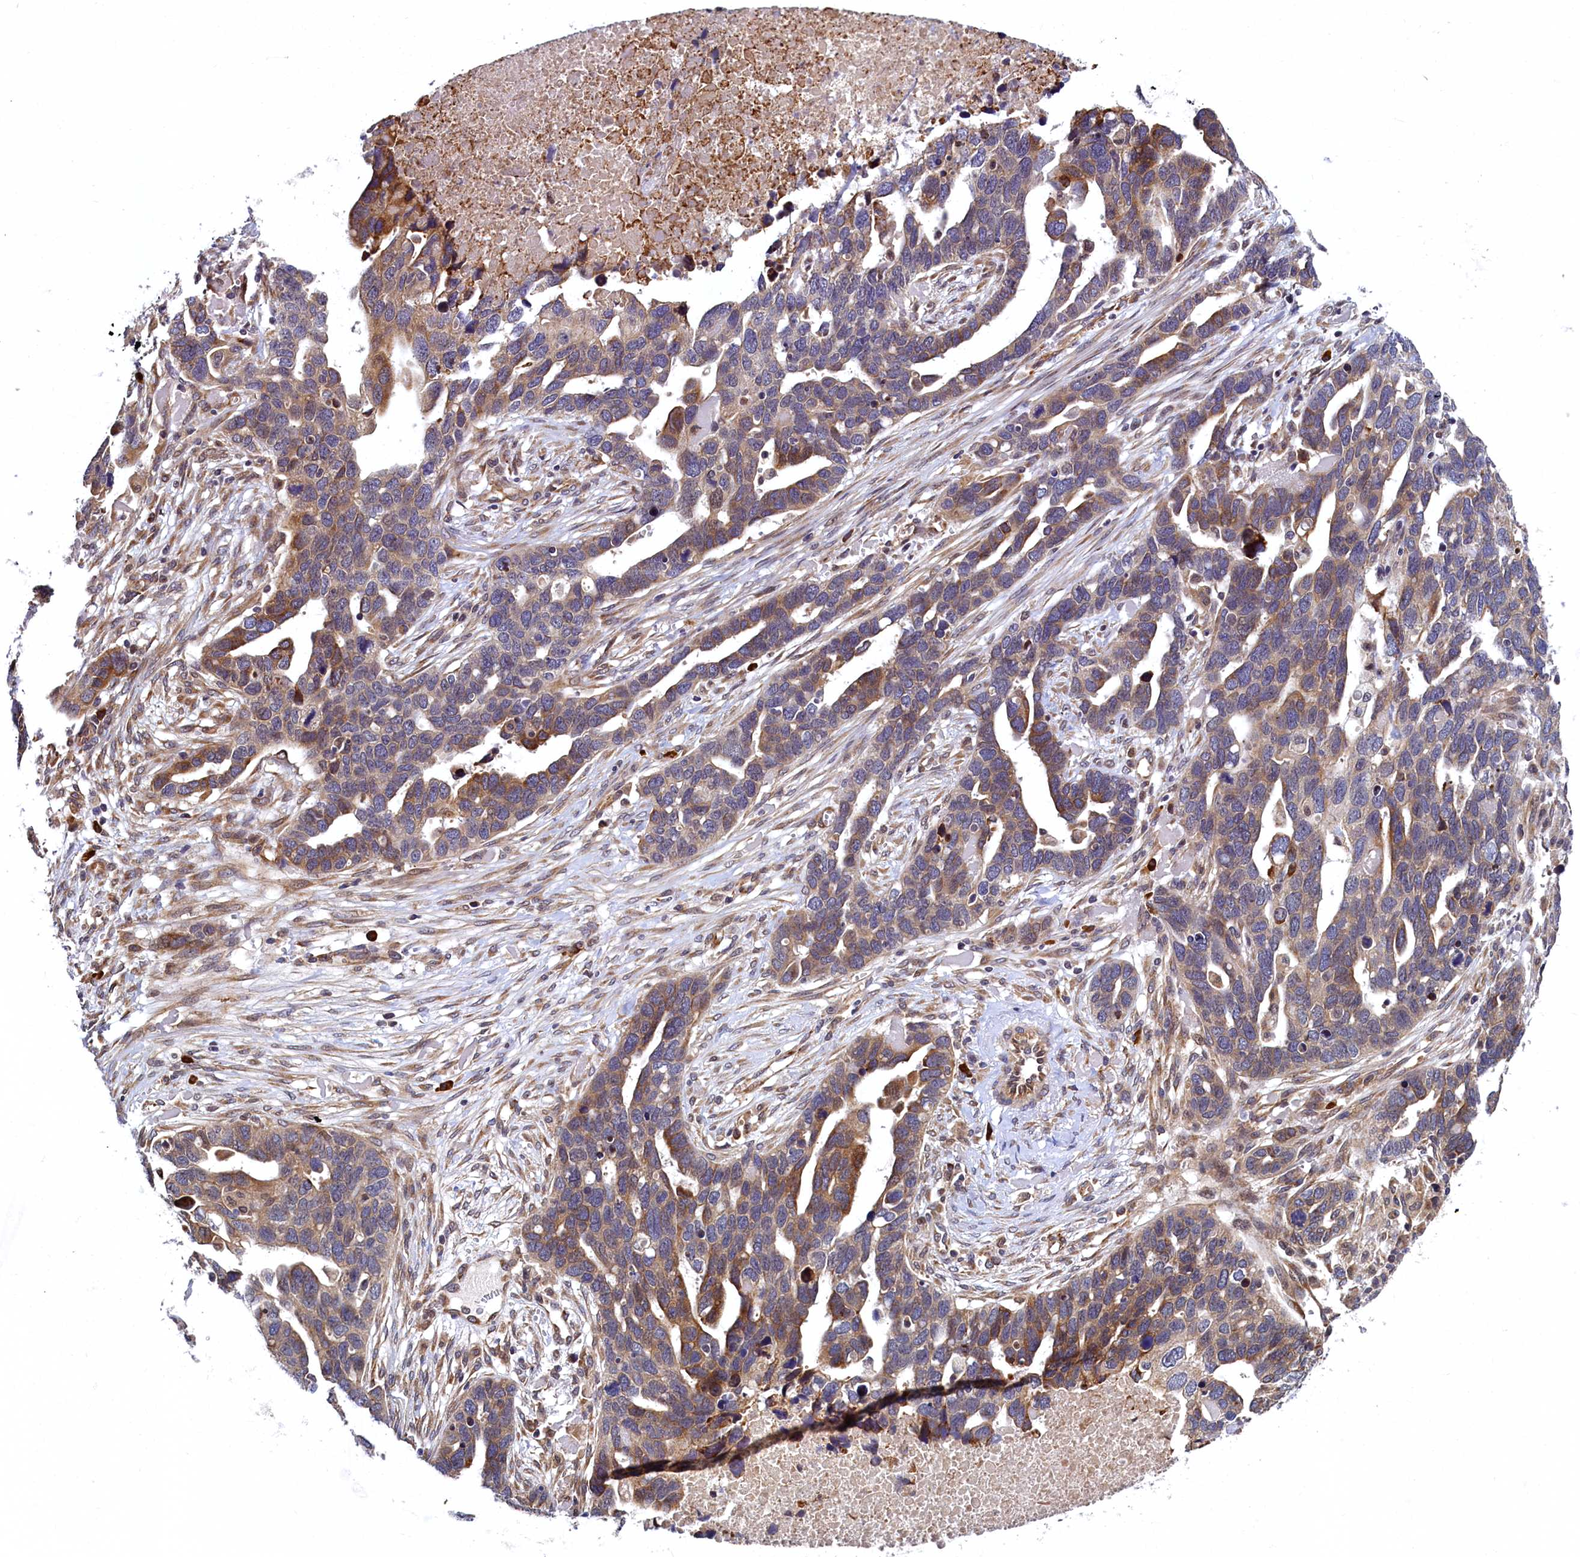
{"staining": {"intensity": "moderate", "quantity": ">75%", "location": "cytoplasmic/membranous"}, "tissue": "ovarian cancer", "cell_type": "Tumor cells", "image_type": "cancer", "snomed": [{"axis": "morphology", "description": "Cystadenocarcinoma, serous, NOS"}, {"axis": "topography", "description": "Ovary"}], "caption": "High-magnification brightfield microscopy of ovarian cancer stained with DAB (brown) and counterstained with hematoxylin (blue). tumor cells exhibit moderate cytoplasmic/membranous positivity is present in approximately>75% of cells.", "gene": "SLC16A14", "patient": {"sex": "female", "age": 54}}